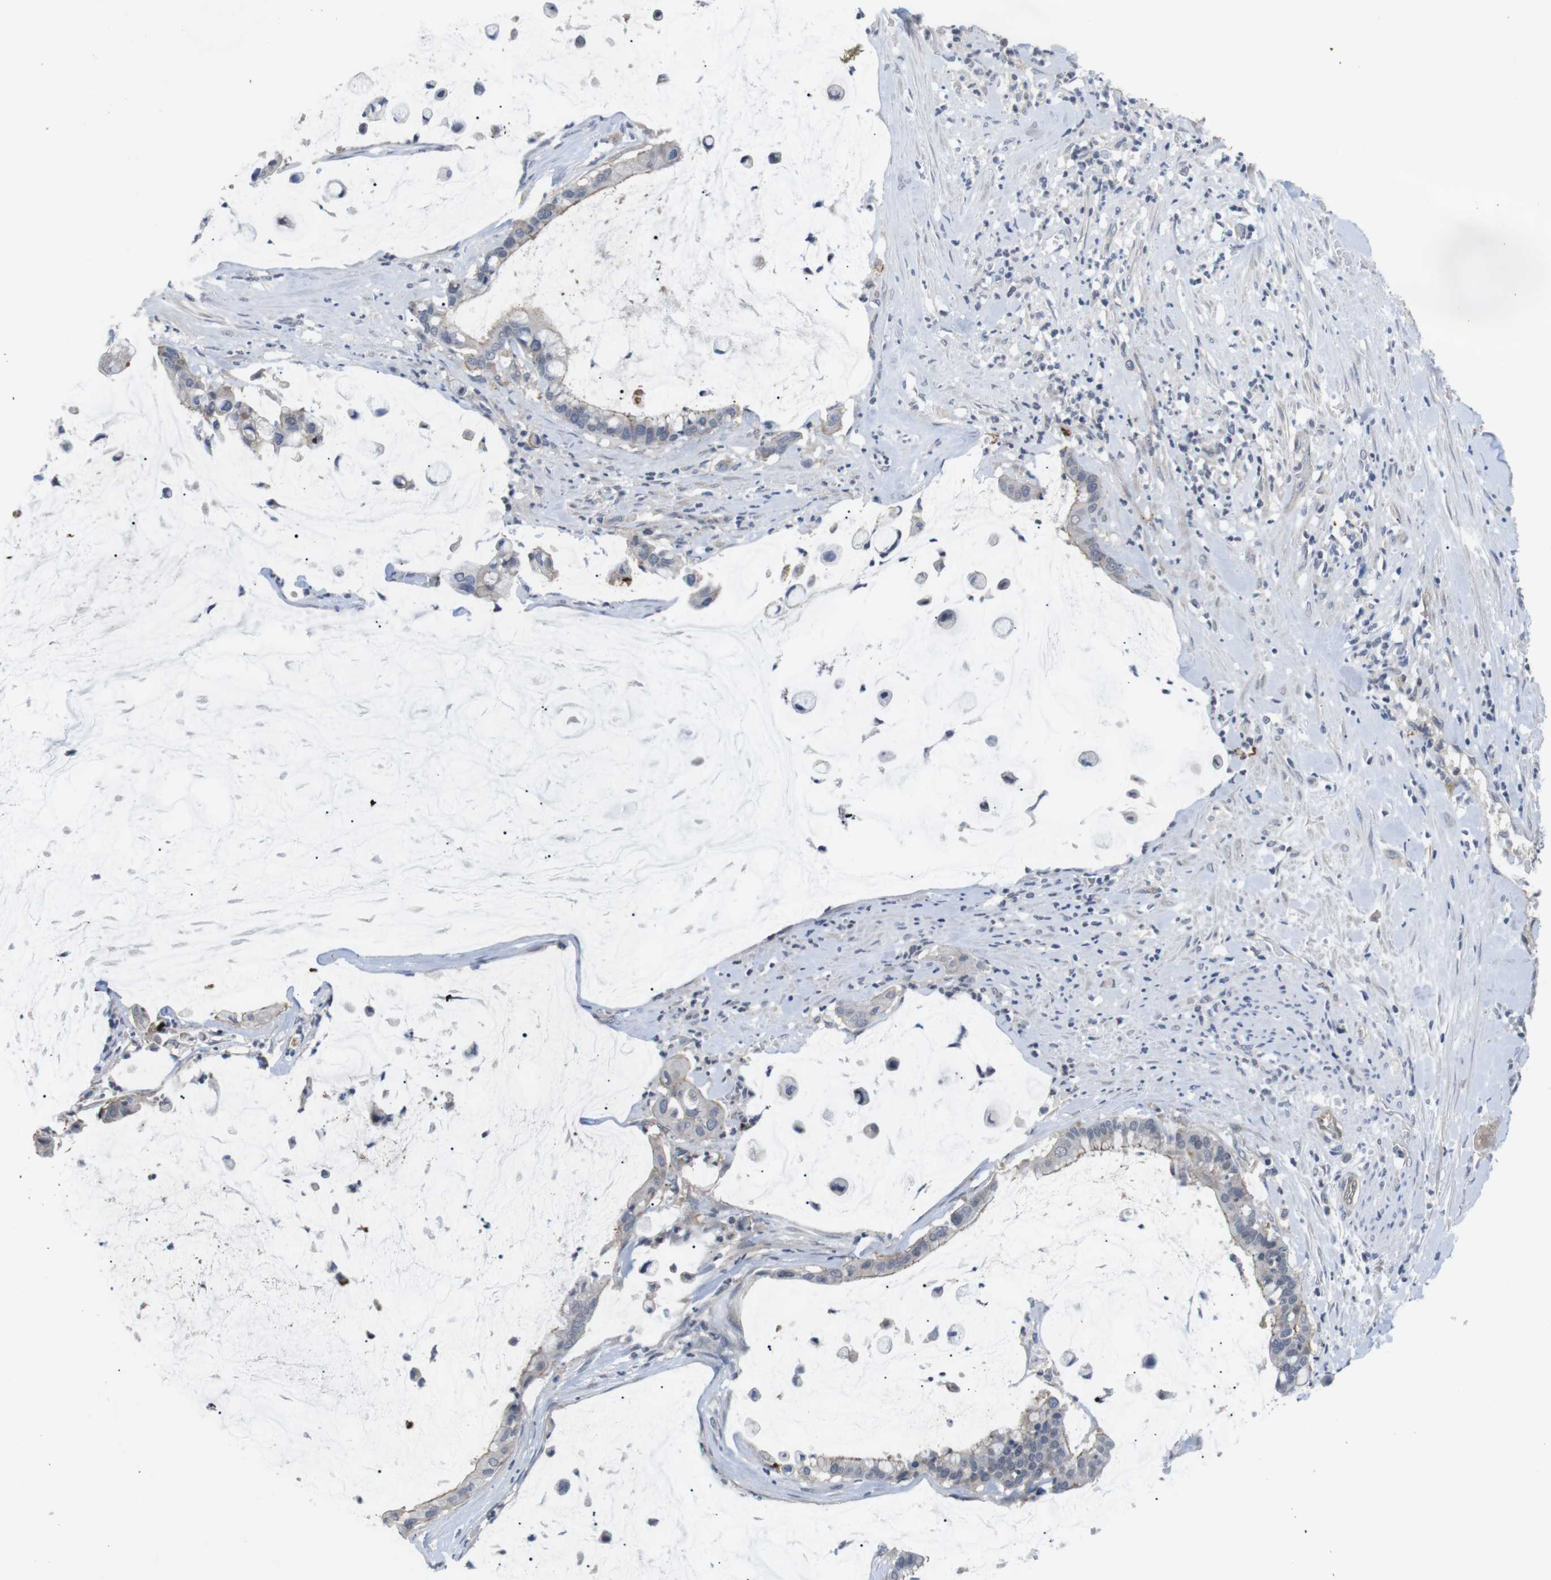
{"staining": {"intensity": "negative", "quantity": "none", "location": "none"}, "tissue": "pancreatic cancer", "cell_type": "Tumor cells", "image_type": "cancer", "snomed": [{"axis": "morphology", "description": "Adenocarcinoma, NOS"}, {"axis": "topography", "description": "Pancreas"}], "caption": "Immunohistochemical staining of human adenocarcinoma (pancreatic) exhibits no significant staining in tumor cells.", "gene": "NECTIN1", "patient": {"sex": "male", "age": 41}}